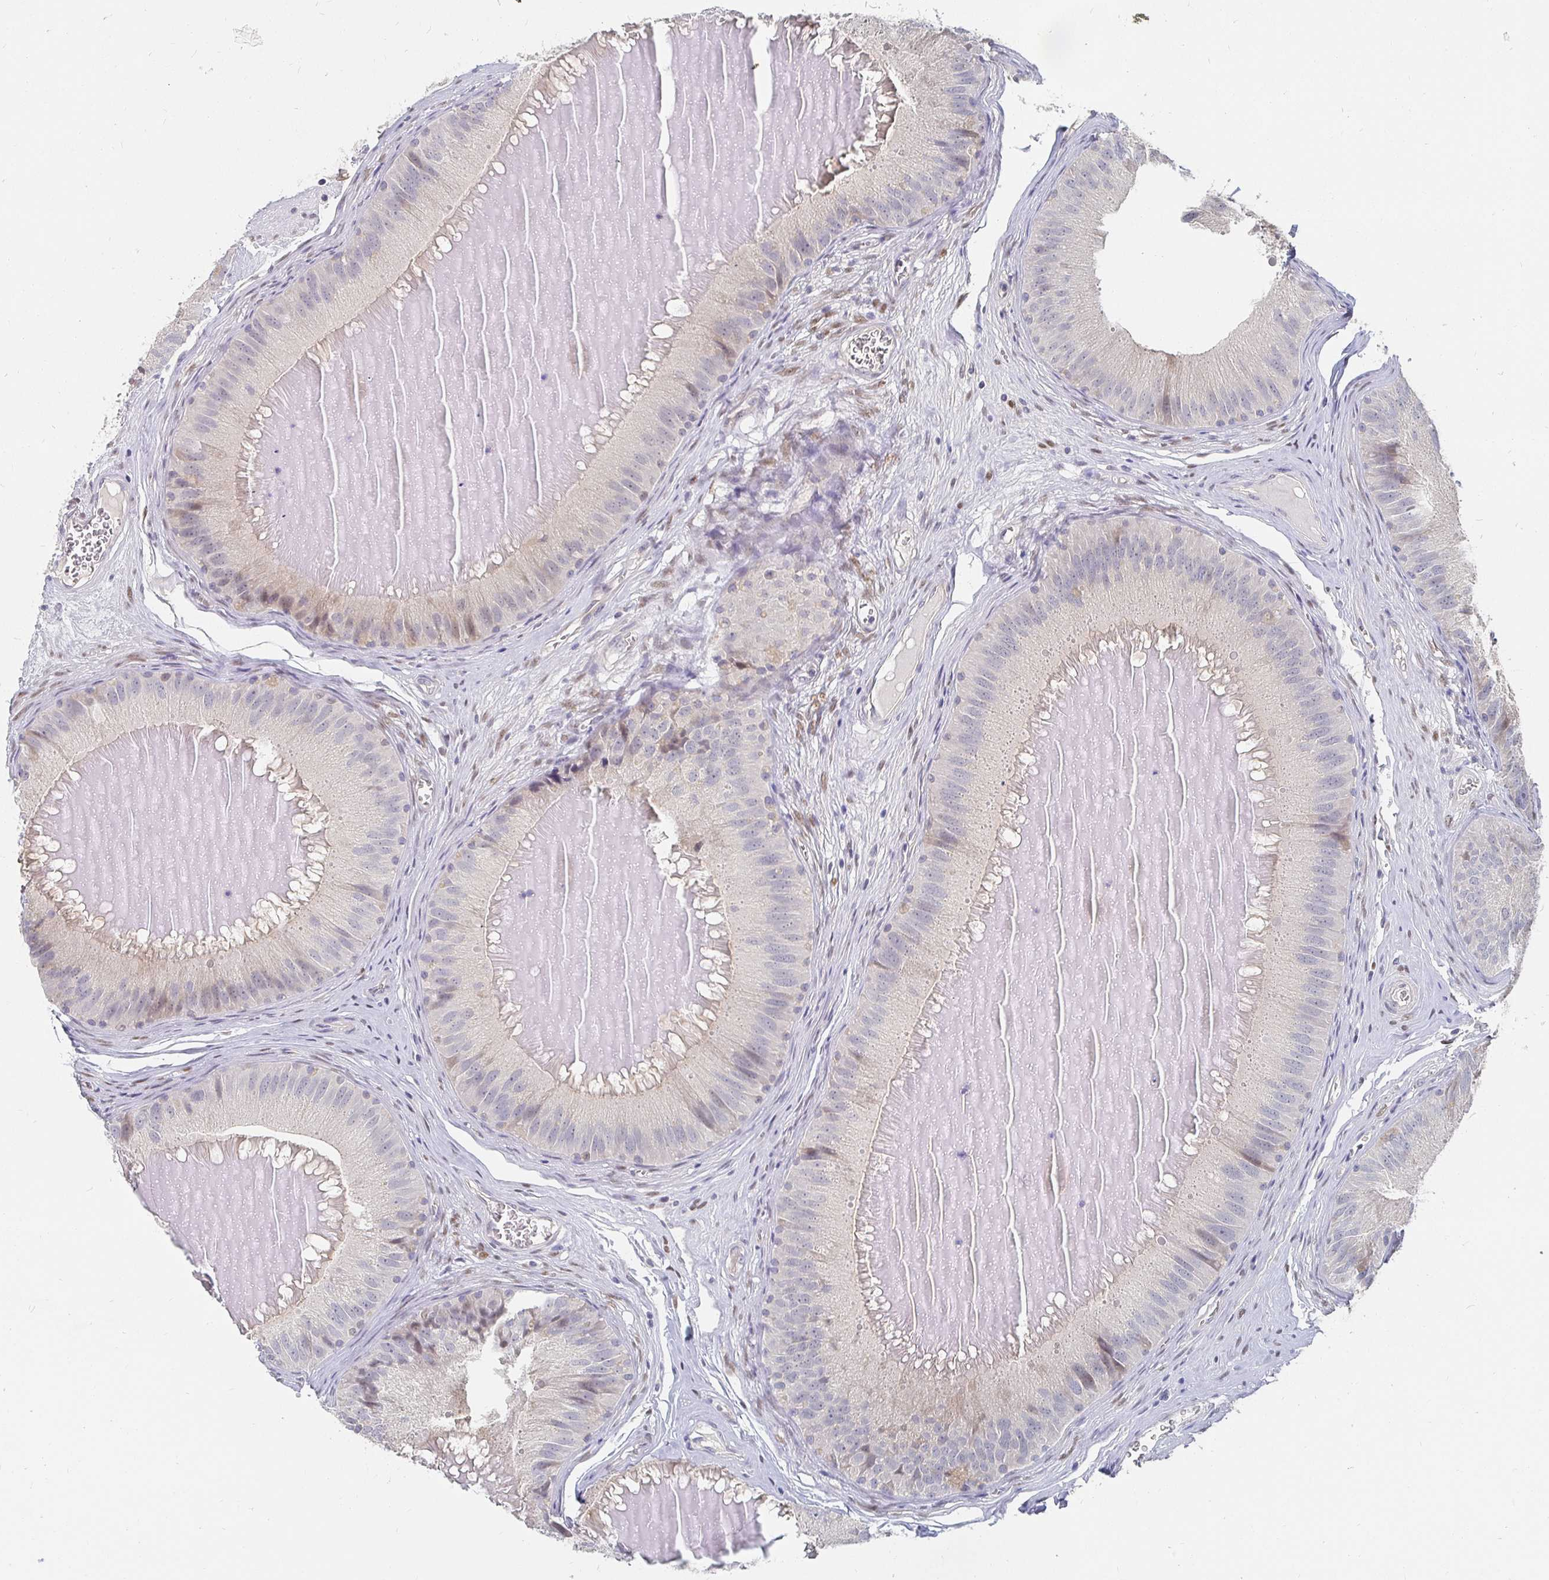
{"staining": {"intensity": "weak", "quantity": "<25%", "location": "cytoplasmic/membranous"}, "tissue": "epididymis", "cell_type": "Glandular cells", "image_type": "normal", "snomed": [{"axis": "morphology", "description": "Normal tissue, NOS"}, {"axis": "topography", "description": "Epididymis, spermatic cord, NOS"}], "caption": "Immunohistochemistry histopathology image of benign human epididymis stained for a protein (brown), which displays no positivity in glandular cells.", "gene": "MEIS1", "patient": {"sex": "male", "age": 39}}